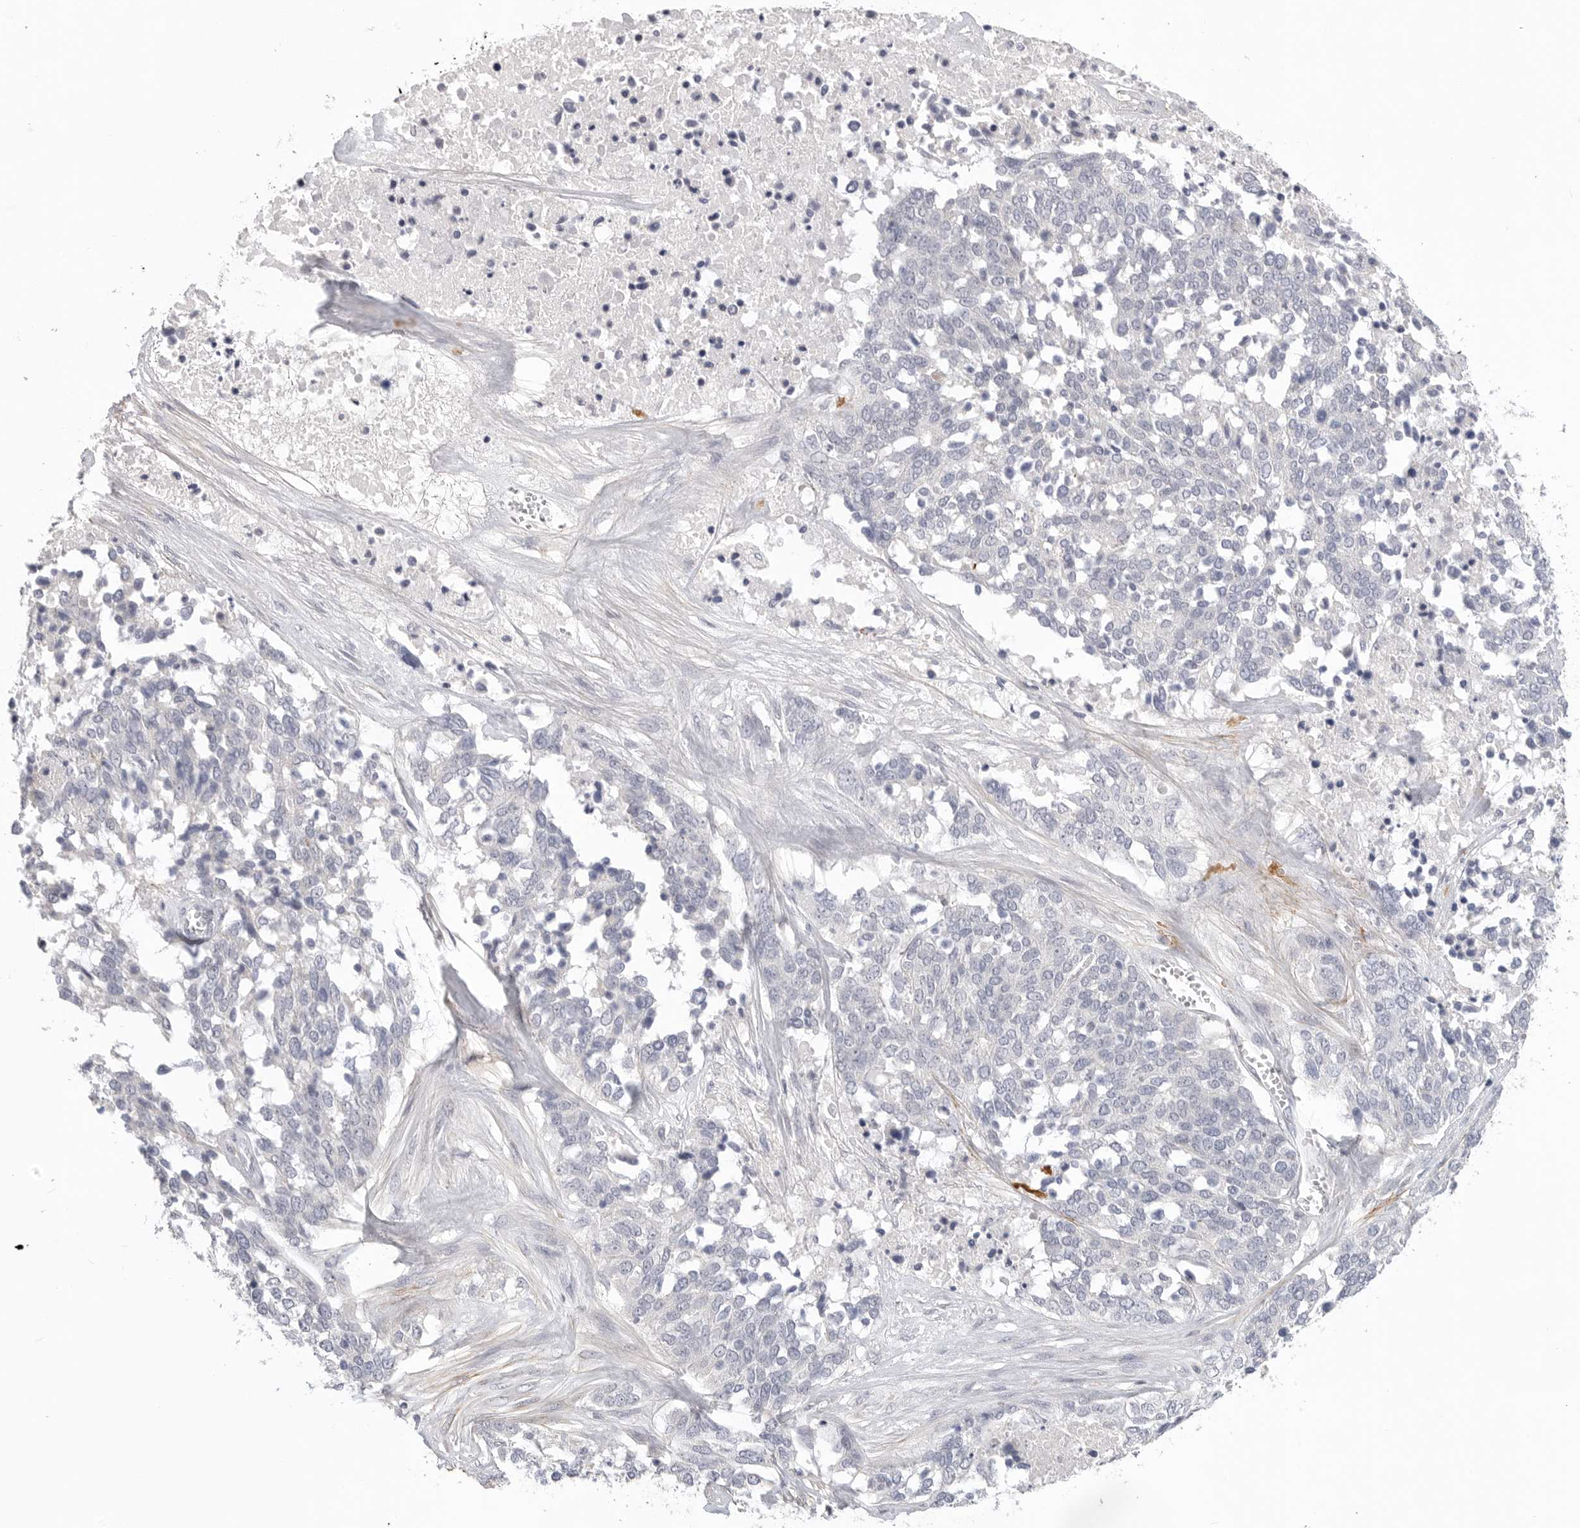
{"staining": {"intensity": "negative", "quantity": "none", "location": "none"}, "tissue": "ovarian cancer", "cell_type": "Tumor cells", "image_type": "cancer", "snomed": [{"axis": "morphology", "description": "Cystadenocarcinoma, serous, NOS"}, {"axis": "topography", "description": "Ovary"}], "caption": "A micrograph of ovarian serous cystadenocarcinoma stained for a protein exhibits no brown staining in tumor cells. The staining is performed using DAB (3,3'-diaminobenzidine) brown chromogen with nuclei counter-stained in using hematoxylin.", "gene": "FBN2", "patient": {"sex": "female", "age": 44}}